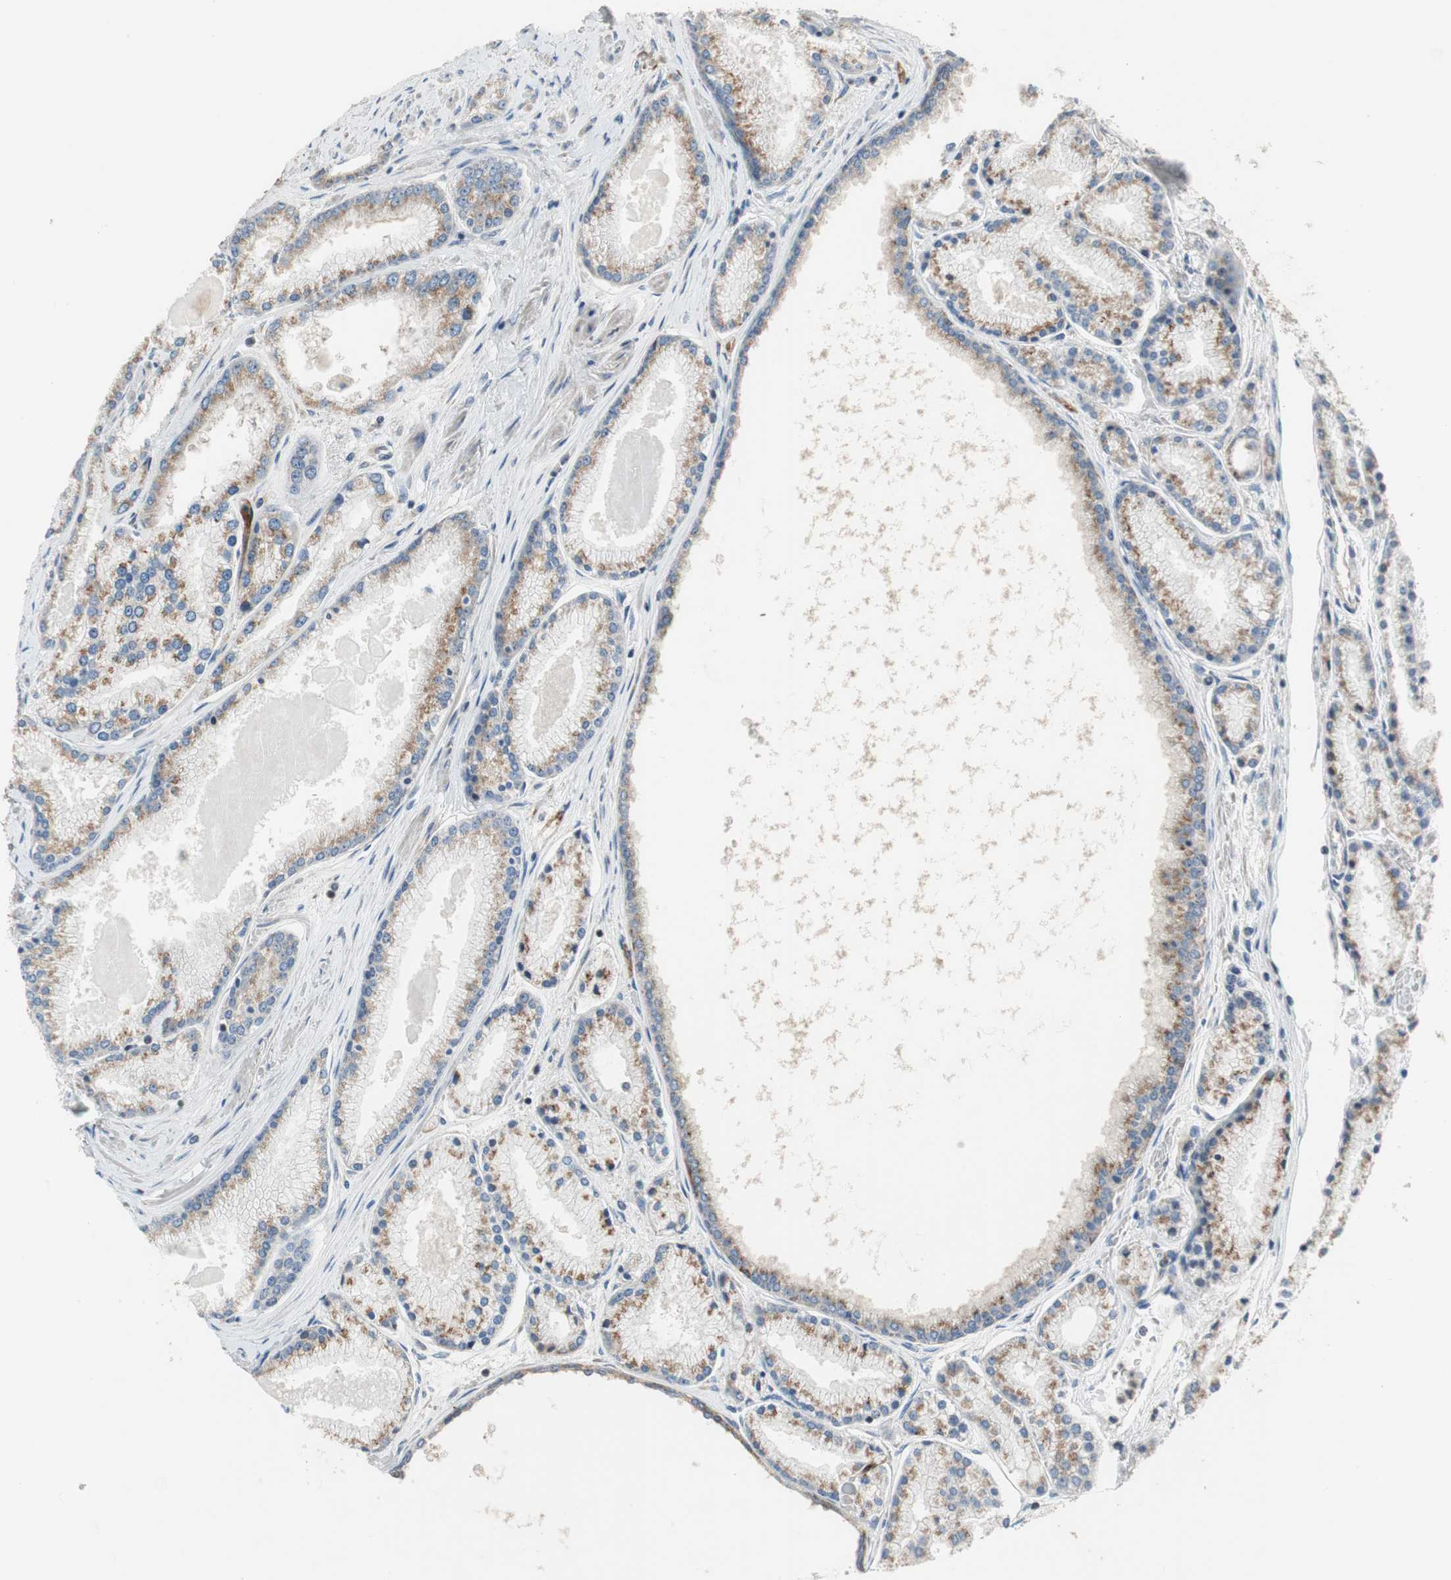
{"staining": {"intensity": "weak", "quantity": ">75%", "location": "cytoplasmic/membranous"}, "tissue": "prostate cancer", "cell_type": "Tumor cells", "image_type": "cancer", "snomed": [{"axis": "morphology", "description": "Adenocarcinoma, High grade"}, {"axis": "topography", "description": "Prostate"}], "caption": "Human high-grade adenocarcinoma (prostate) stained with a protein marker demonstrates weak staining in tumor cells.", "gene": "ALPL", "patient": {"sex": "male", "age": 61}}